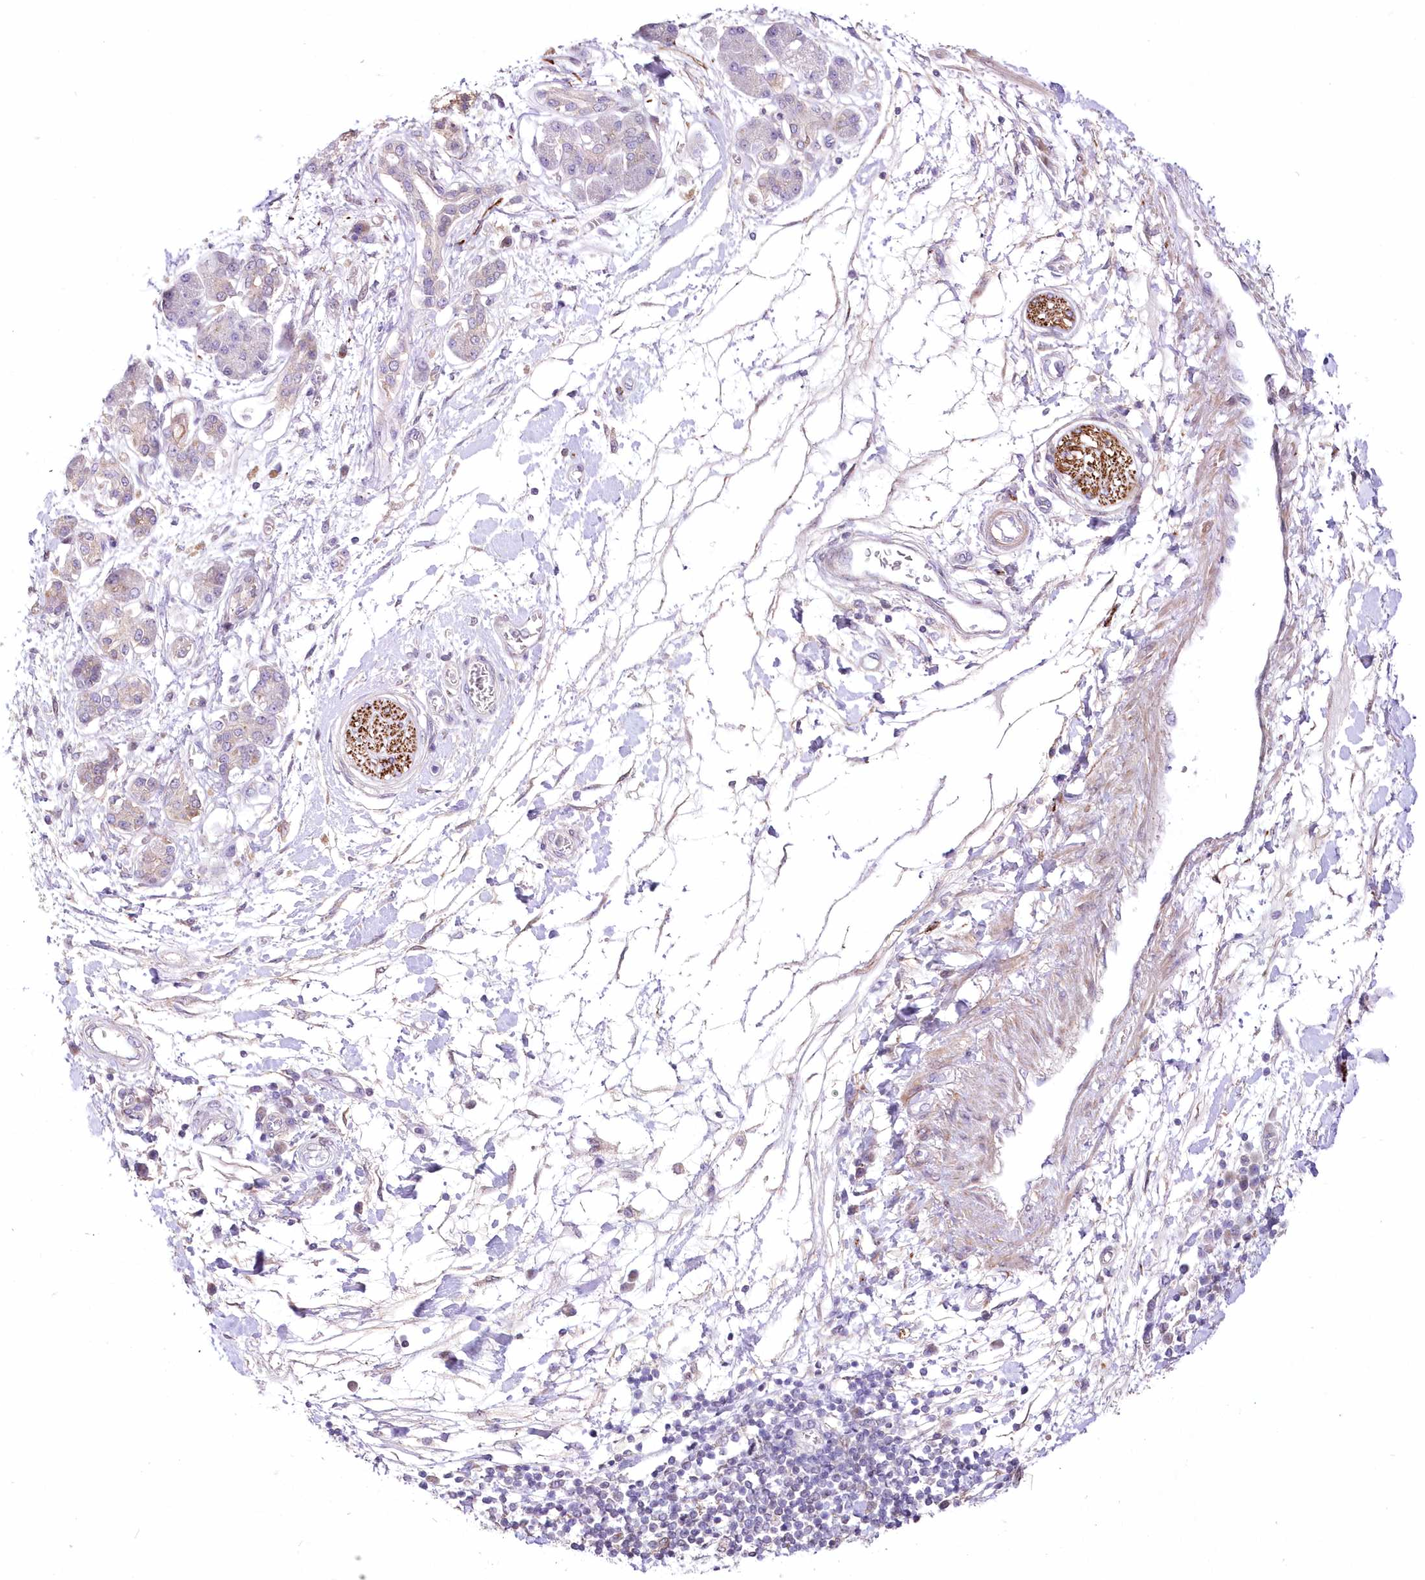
{"staining": {"intensity": "weak", "quantity": "<25%", "location": "cytoplasmic/membranous,nuclear"}, "tissue": "pancreatic cancer", "cell_type": "Tumor cells", "image_type": "cancer", "snomed": [{"axis": "morphology", "description": "Adenocarcinoma, NOS"}, {"axis": "topography", "description": "Pancreas"}], "caption": "This is a photomicrograph of IHC staining of pancreatic adenocarcinoma, which shows no positivity in tumor cells. The staining is performed using DAB brown chromogen with nuclei counter-stained in using hematoxylin.", "gene": "FAM241B", "patient": {"sex": "female", "age": 61}}